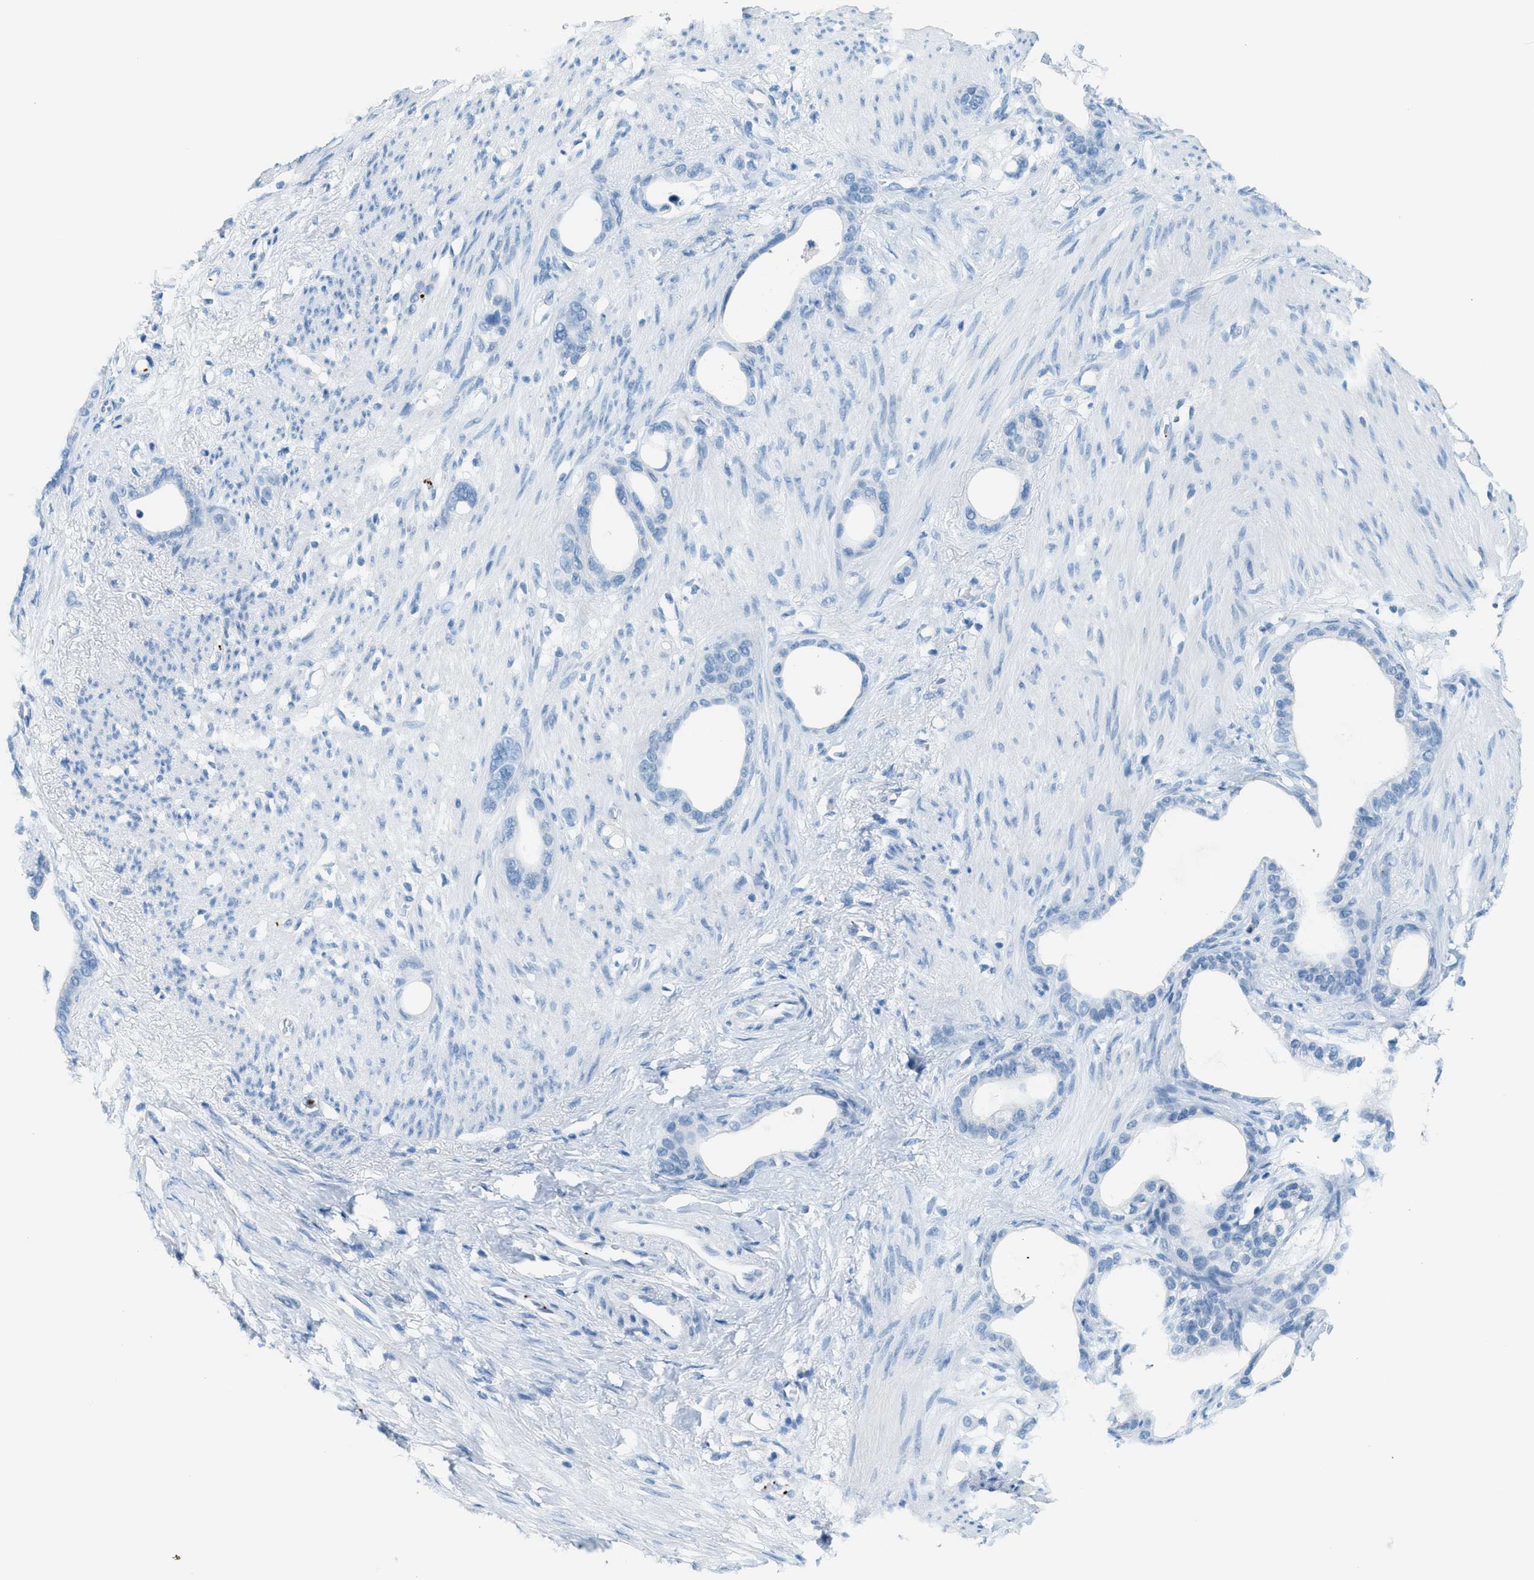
{"staining": {"intensity": "negative", "quantity": "none", "location": "none"}, "tissue": "stomach cancer", "cell_type": "Tumor cells", "image_type": "cancer", "snomed": [{"axis": "morphology", "description": "Adenocarcinoma, NOS"}, {"axis": "topography", "description": "Stomach"}], "caption": "DAB (3,3'-diaminobenzidine) immunohistochemical staining of human adenocarcinoma (stomach) displays no significant staining in tumor cells.", "gene": "PPBP", "patient": {"sex": "female", "age": 75}}